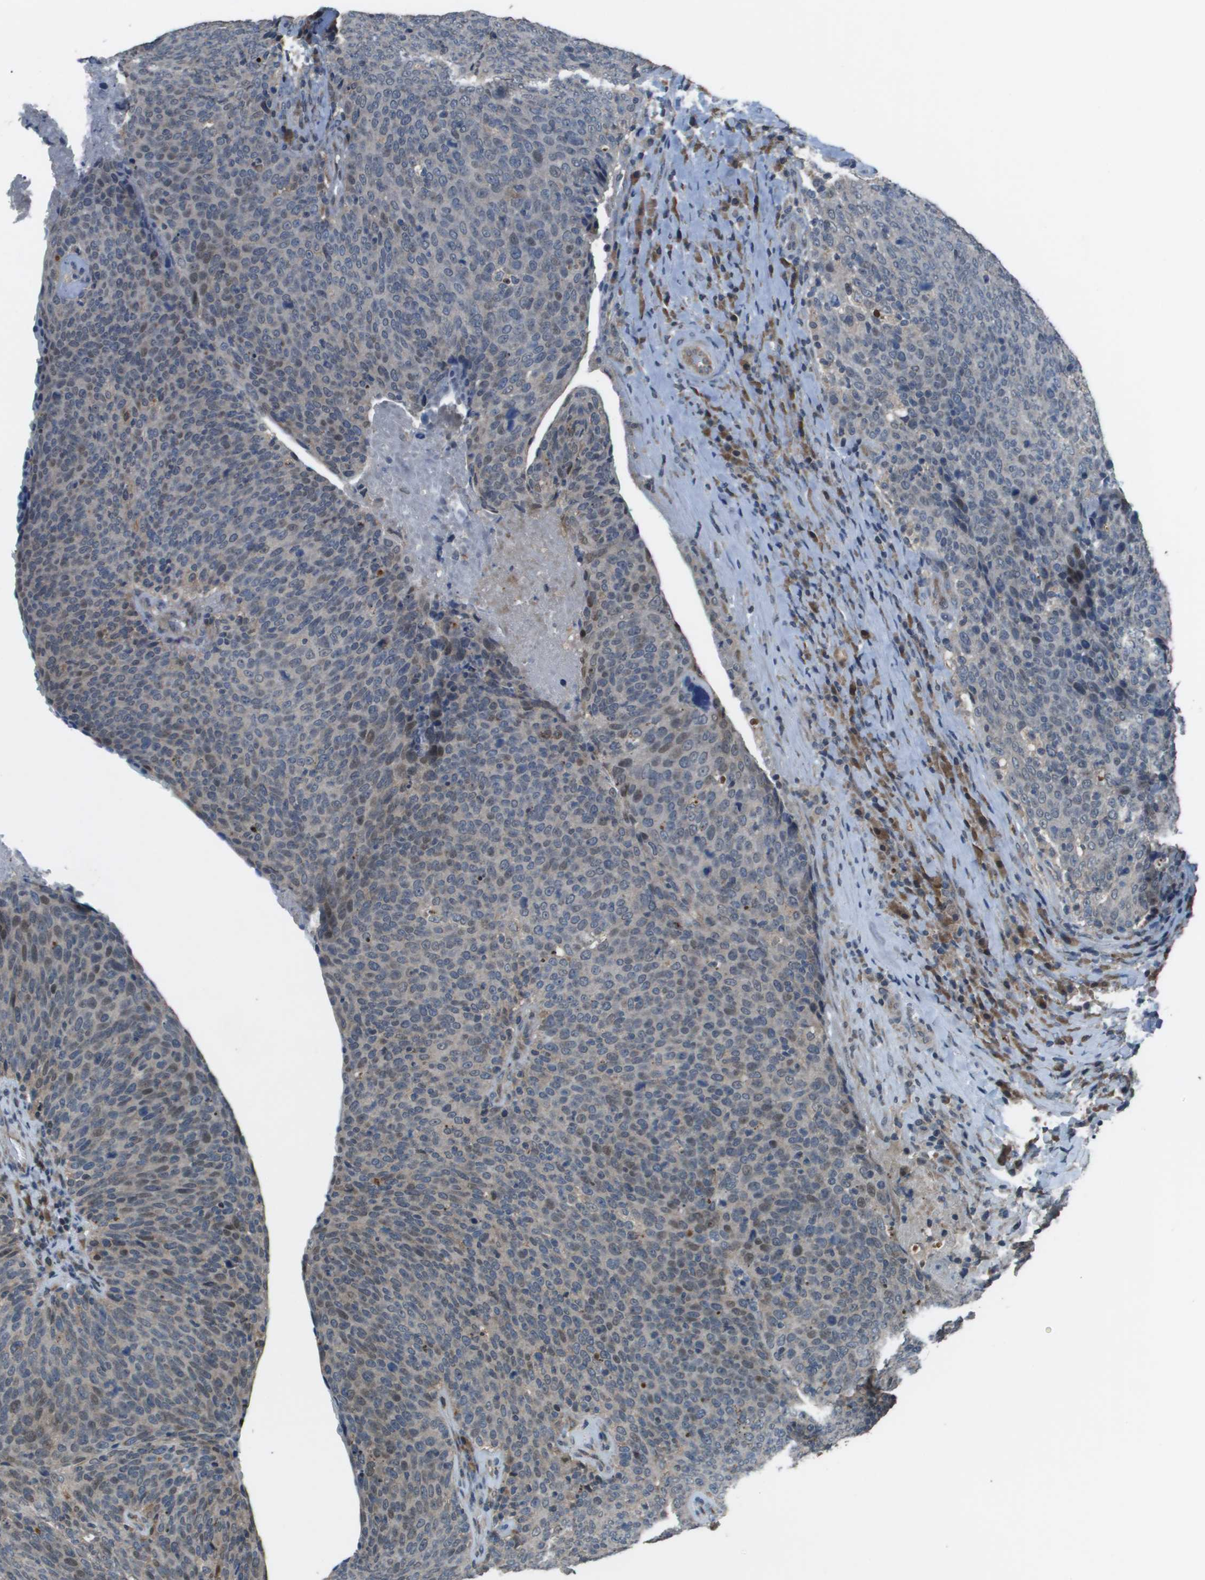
{"staining": {"intensity": "negative", "quantity": "none", "location": "none"}, "tissue": "head and neck cancer", "cell_type": "Tumor cells", "image_type": "cancer", "snomed": [{"axis": "morphology", "description": "Squamous cell carcinoma, NOS"}, {"axis": "morphology", "description": "Squamous cell carcinoma, metastatic, NOS"}, {"axis": "topography", "description": "Lymph node"}, {"axis": "topography", "description": "Head-Neck"}], "caption": "DAB immunohistochemical staining of head and neck squamous cell carcinoma shows no significant staining in tumor cells.", "gene": "GOSR2", "patient": {"sex": "male", "age": 62}}